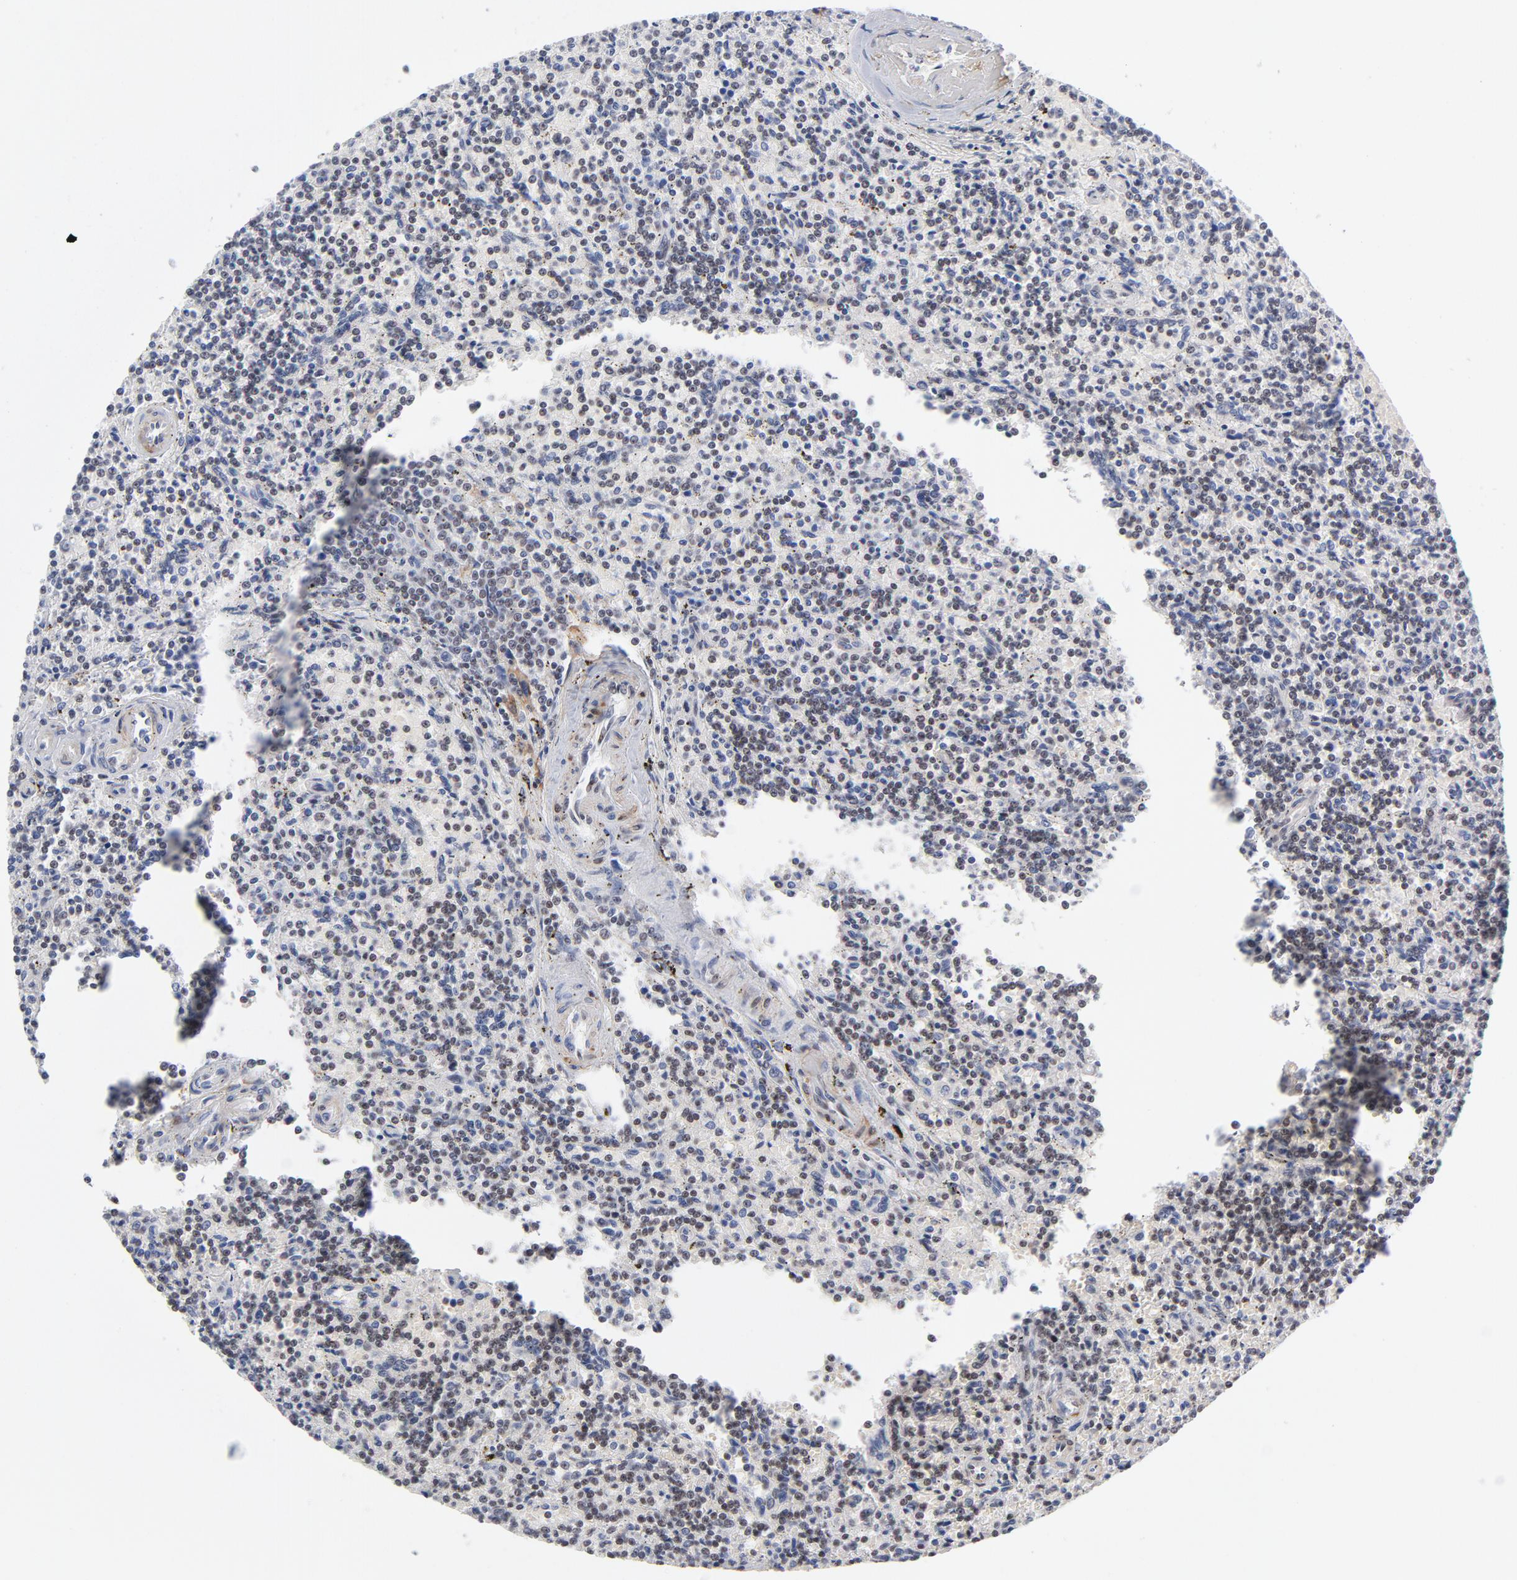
{"staining": {"intensity": "weak", "quantity": "25%-75%", "location": "nuclear"}, "tissue": "lymphoma", "cell_type": "Tumor cells", "image_type": "cancer", "snomed": [{"axis": "morphology", "description": "Malignant lymphoma, non-Hodgkin's type, Low grade"}, {"axis": "topography", "description": "Spleen"}], "caption": "A photomicrograph of malignant lymphoma, non-Hodgkin's type (low-grade) stained for a protein reveals weak nuclear brown staining in tumor cells.", "gene": "CTCF", "patient": {"sex": "male", "age": 73}}